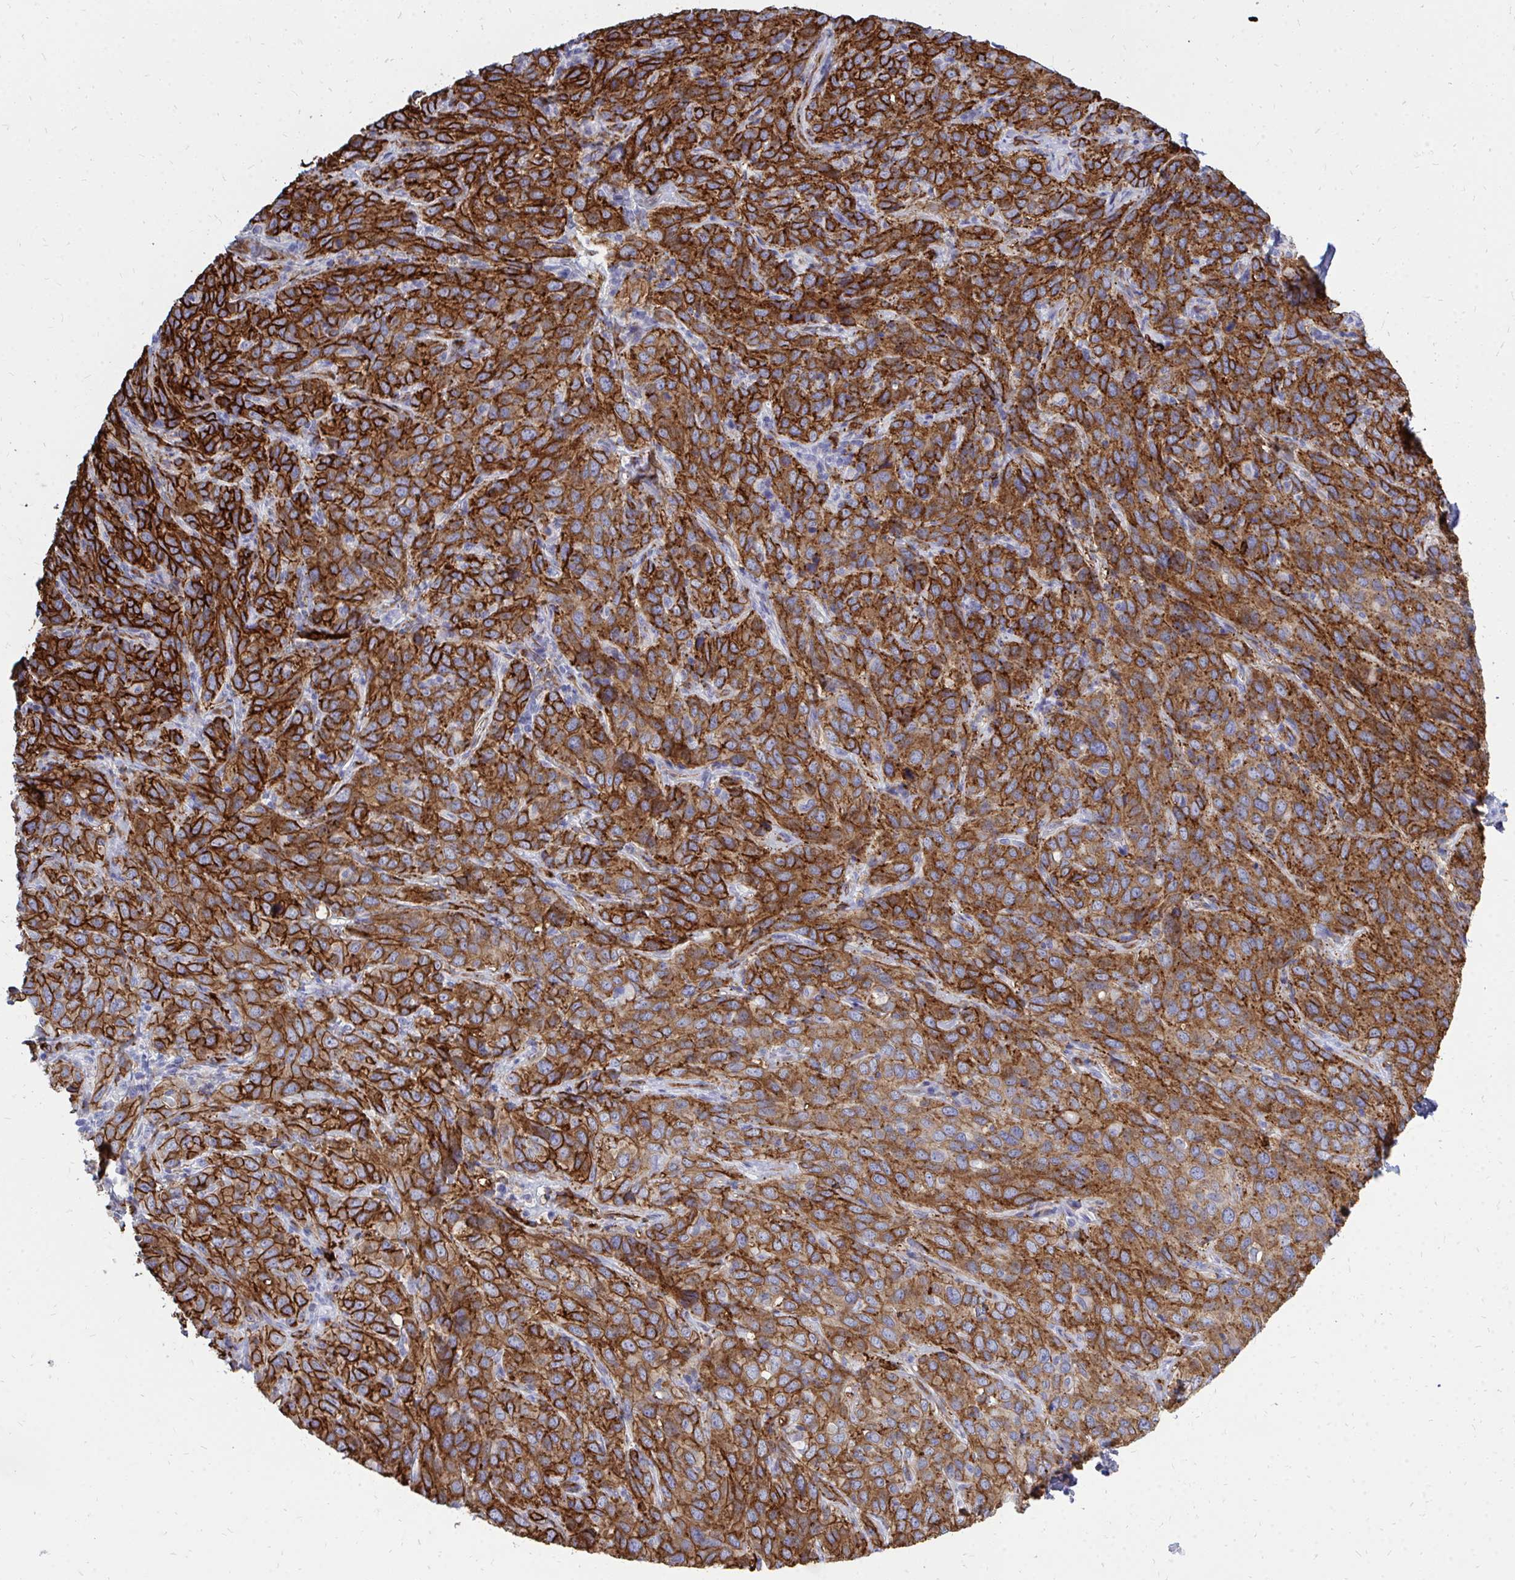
{"staining": {"intensity": "strong", "quantity": ">75%", "location": "cytoplasmic/membranous"}, "tissue": "cervical cancer", "cell_type": "Tumor cells", "image_type": "cancer", "snomed": [{"axis": "morphology", "description": "Squamous cell carcinoma, NOS"}, {"axis": "topography", "description": "Cervix"}], "caption": "Immunohistochemical staining of human cervical cancer exhibits strong cytoplasmic/membranous protein expression in about >75% of tumor cells. (IHC, brightfield microscopy, high magnification).", "gene": "MARCKSL1", "patient": {"sex": "female", "age": 51}}